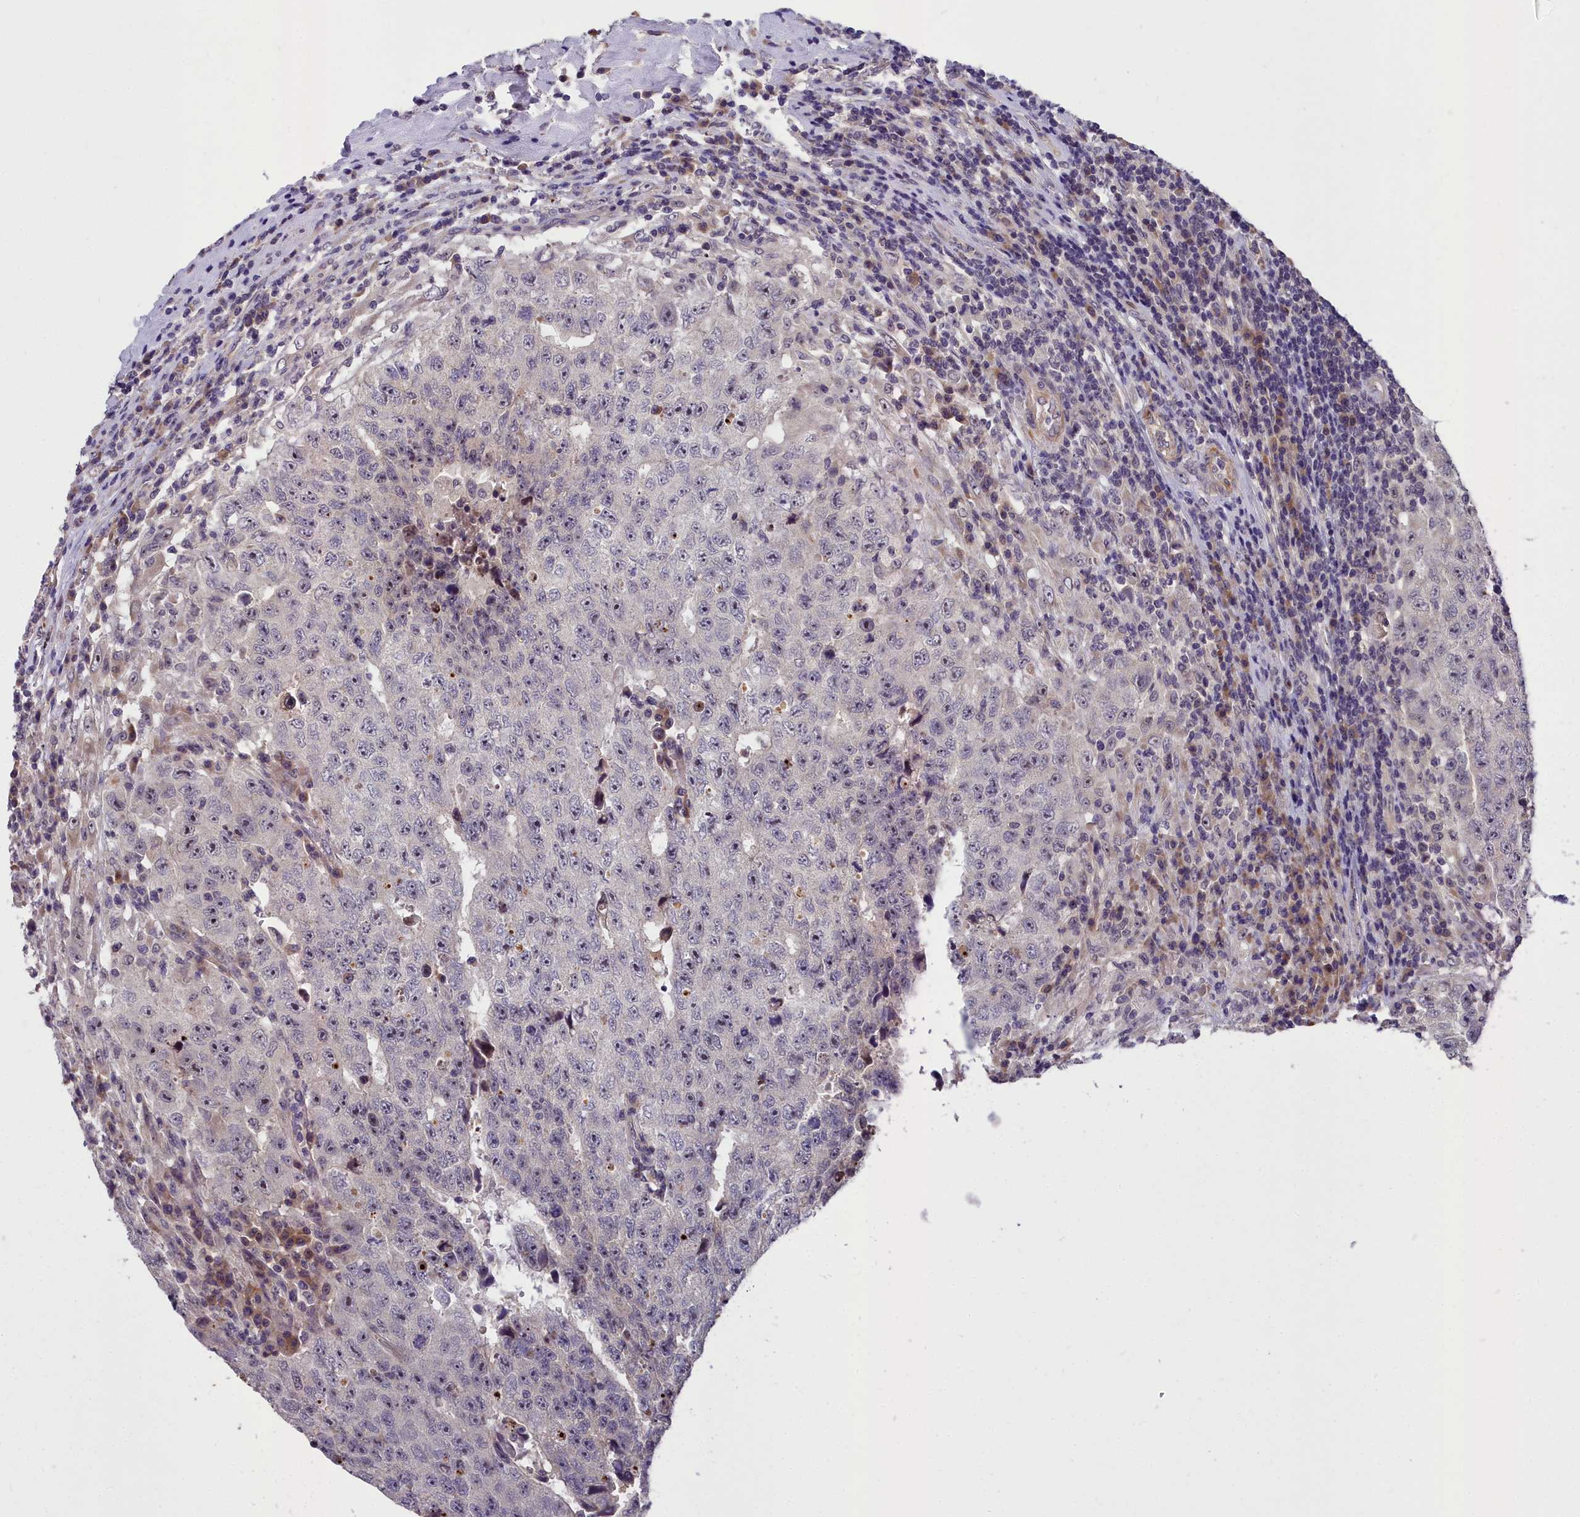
{"staining": {"intensity": "moderate", "quantity": "25%-75%", "location": "nuclear"}, "tissue": "testis cancer", "cell_type": "Tumor cells", "image_type": "cancer", "snomed": [{"axis": "morphology", "description": "Necrosis, NOS"}, {"axis": "morphology", "description": "Carcinoma, Embryonal, NOS"}, {"axis": "topography", "description": "Testis"}], "caption": "Testis cancer stained for a protein demonstrates moderate nuclear positivity in tumor cells.", "gene": "ZNF333", "patient": {"sex": "male", "age": 19}}